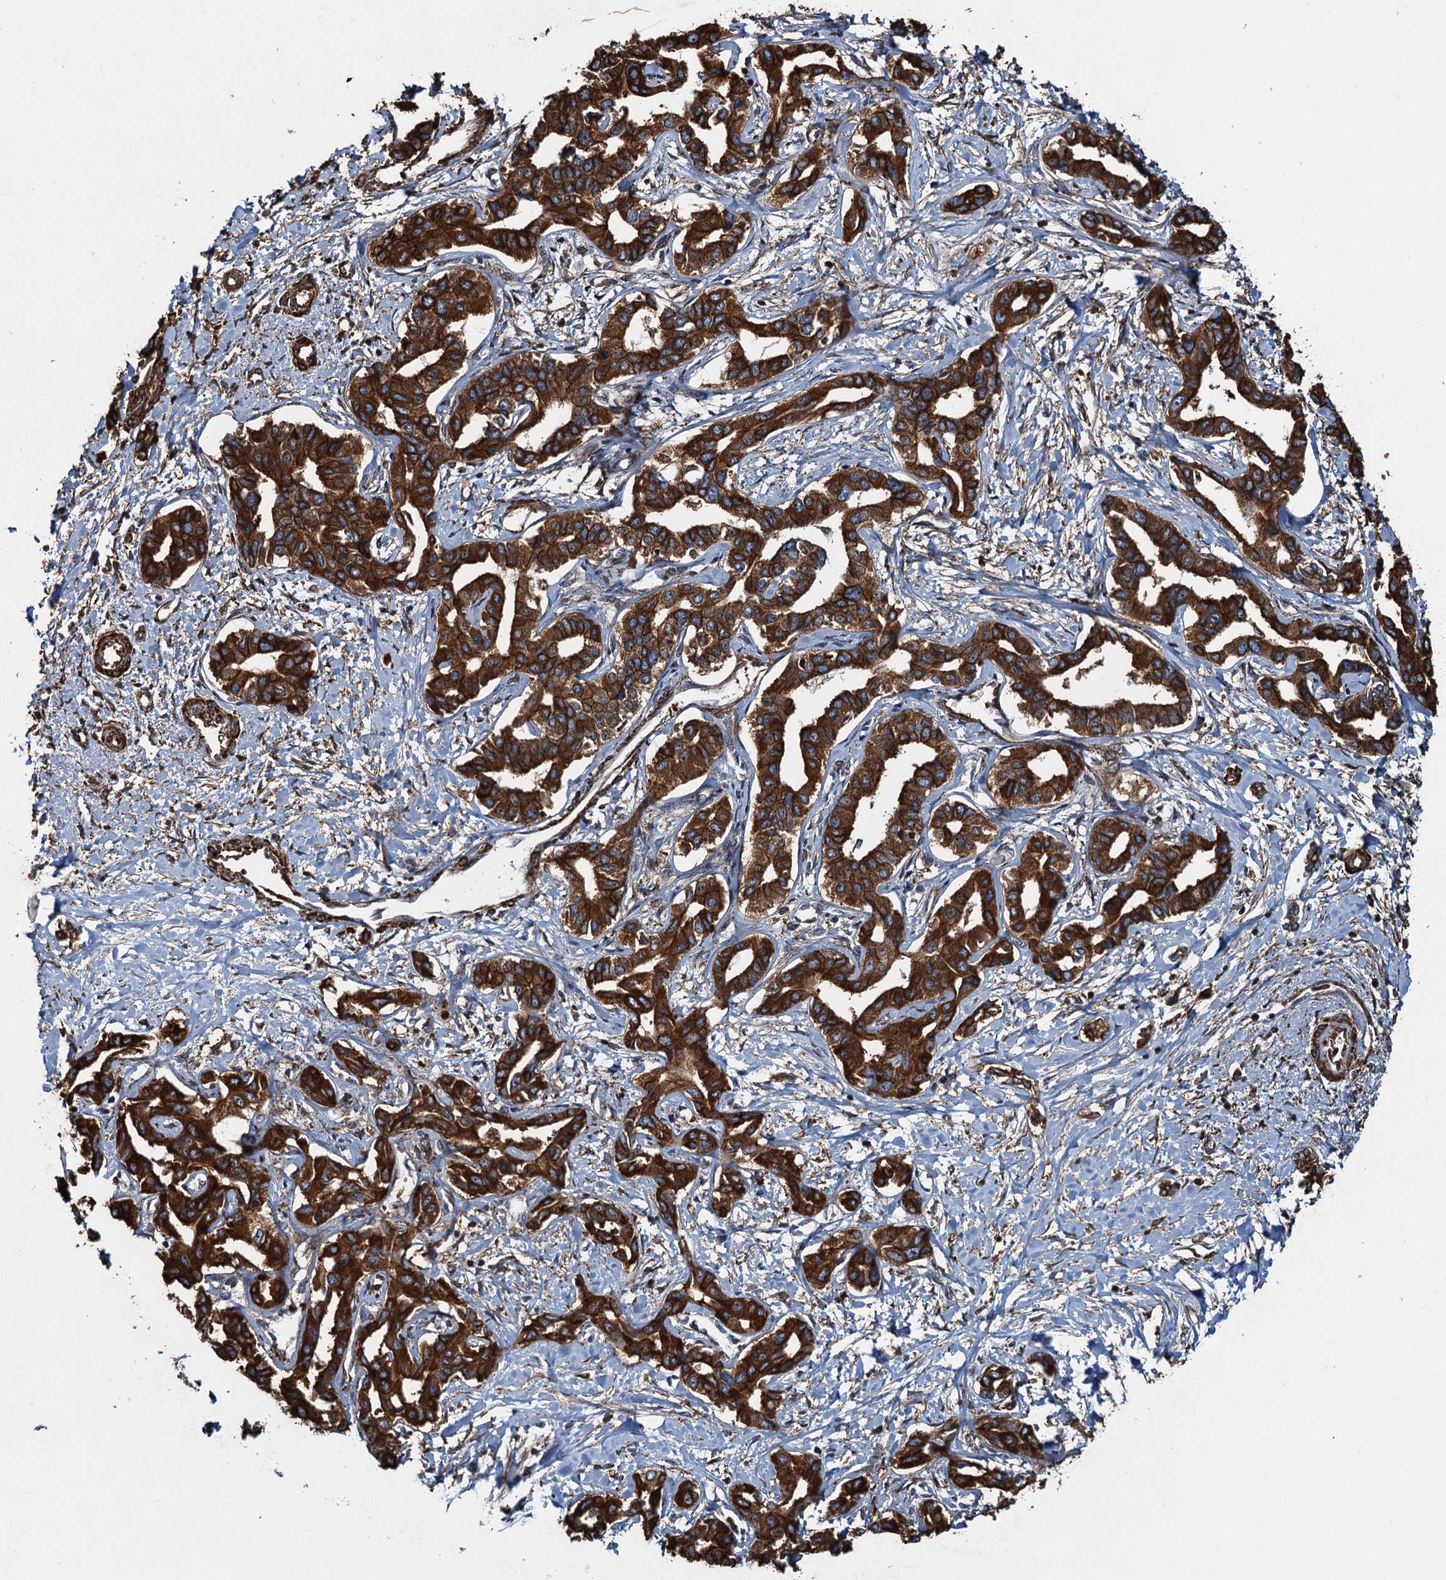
{"staining": {"intensity": "strong", "quantity": ">75%", "location": "cytoplasmic/membranous"}, "tissue": "liver cancer", "cell_type": "Tumor cells", "image_type": "cancer", "snomed": [{"axis": "morphology", "description": "Cholangiocarcinoma"}, {"axis": "topography", "description": "Liver"}], "caption": "Human liver cancer (cholangiocarcinoma) stained with a brown dye shows strong cytoplasmic/membranous positive staining in approximately >75% of tumor cells.", "gene": "WHAMM", "patient": {"sex": "male", "age": 59}}